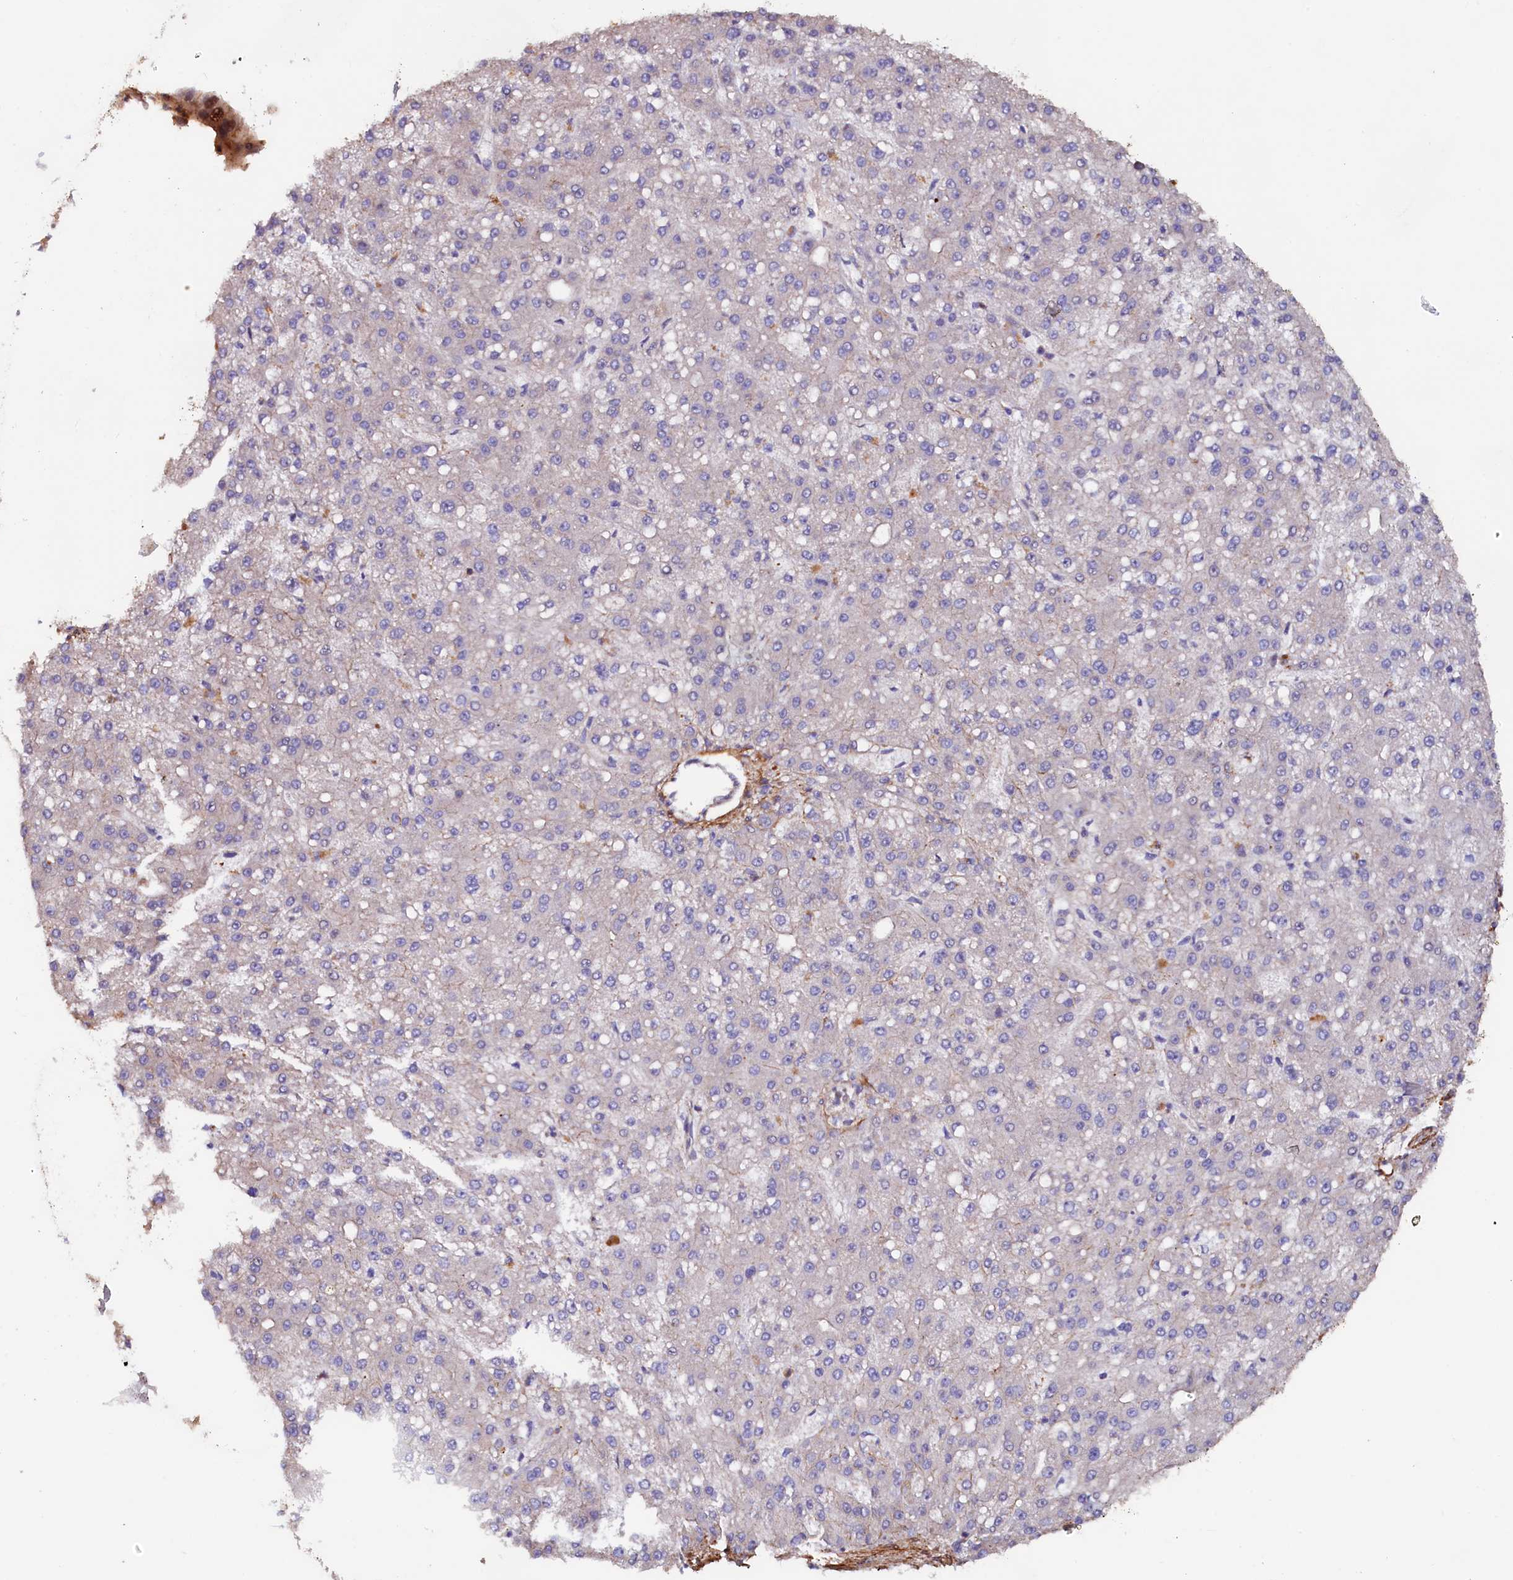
{"staining": {"intensity": "negative", "quantity": "none", "location": "none"}, "tissue": "liver cancer", "cell_type": "Tumor cells", "image_type": "cancer", "snomed": [{"axis": "morphology", "description": "Carcinoma, Hepatocellular, NOS"}, {"axis": "topography", "description": "Liver"}], "caption": "This is an immunohistochemistry (IHC) image of hepatocellular carcinoma (liver). There is no expression in tumor cells.", "gene": "DUOXA1", "patient": {"sex": "male", "age": 67}}